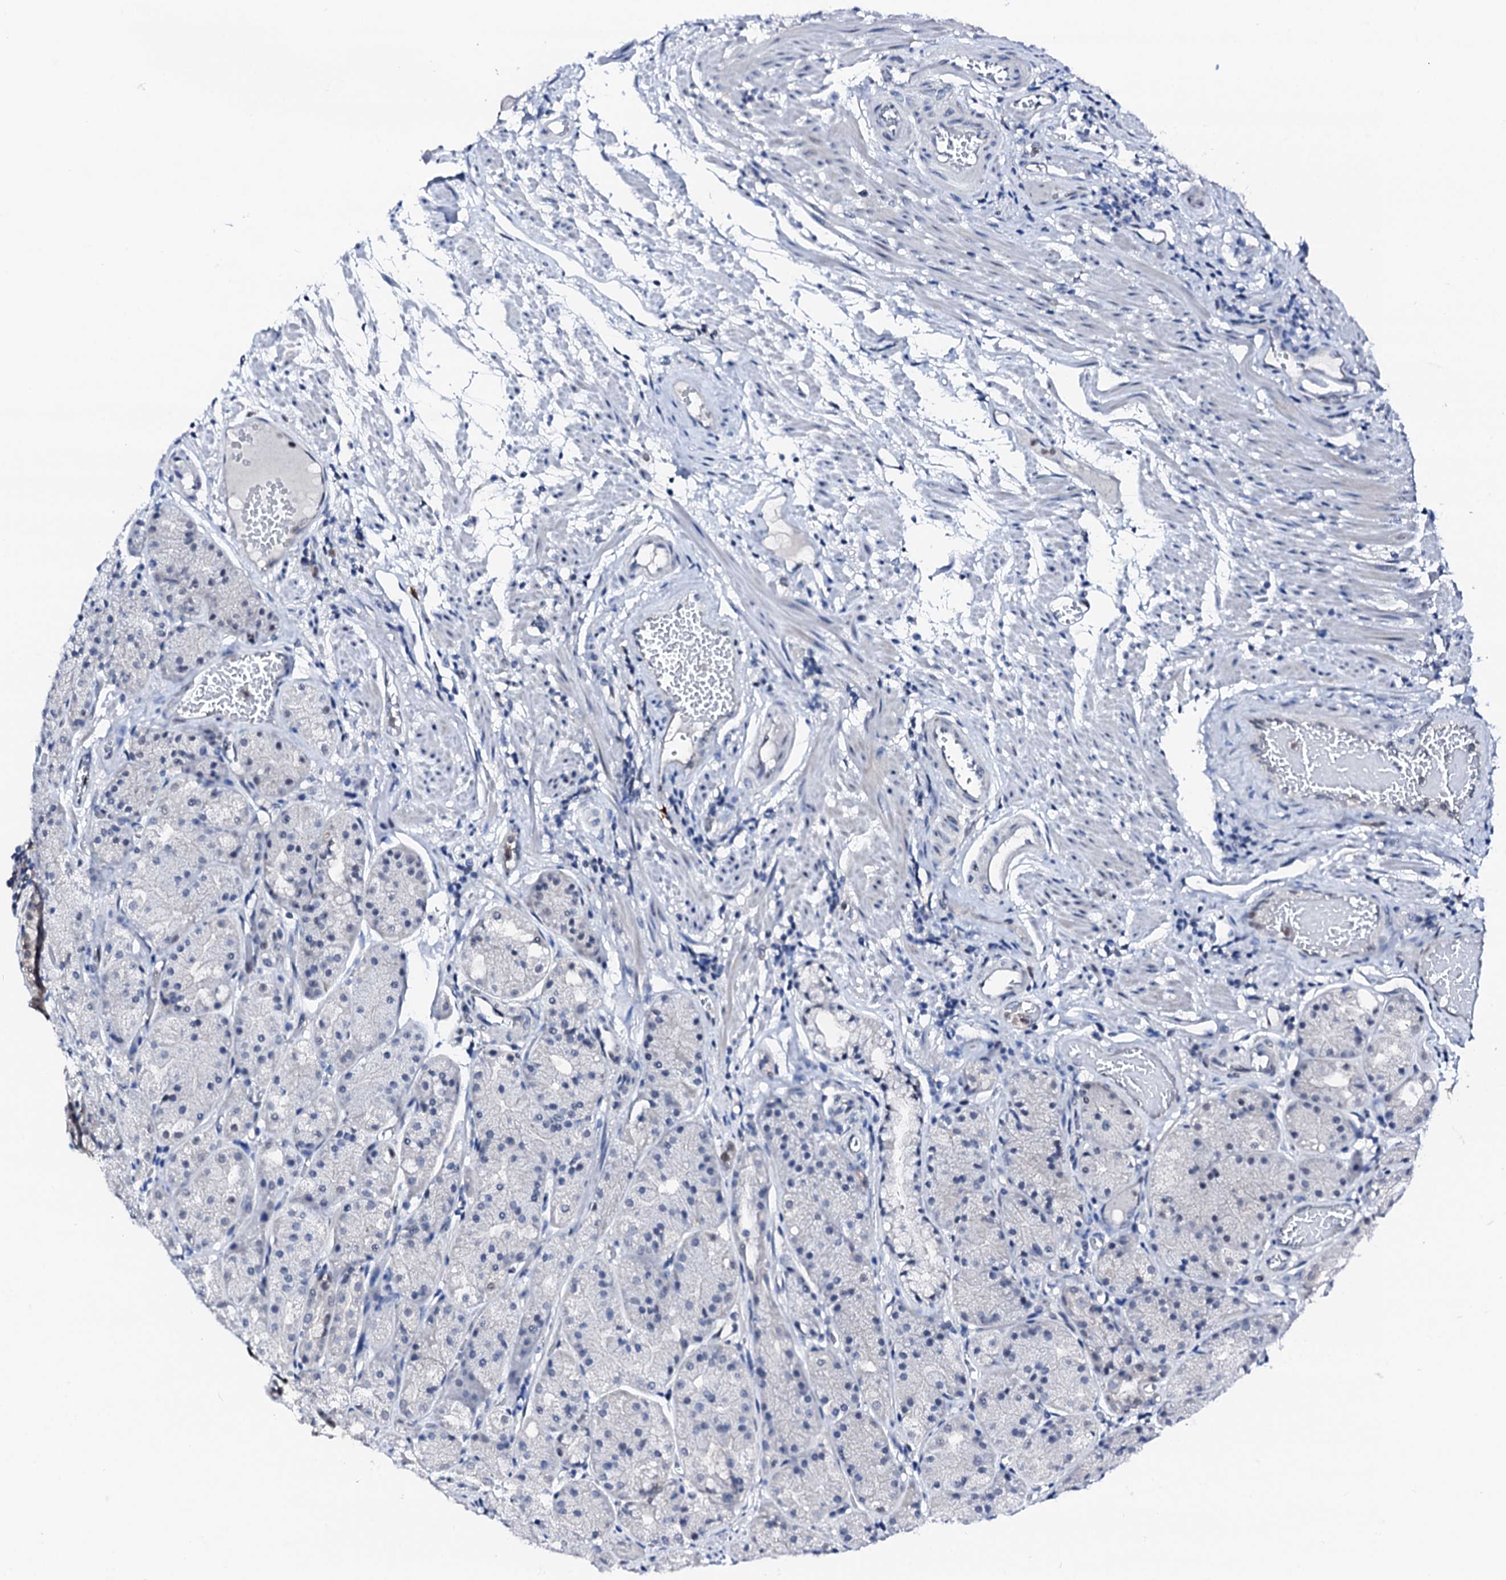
{"staining": {"intensity": "negative", "quantity": "none", "location": "none"}, "tissue": "stomach", "cell_type": "Glandular cells", "image_type": "normal", "snomed": [{"axis": "morphology", "description": "Normal tissue, NOS"}, {"axis": "topography", "description": "Stomach, upper"}], "caption": "Immunohistochemistry histopathology image of normal stomach stained for a protein (brown), which reveals no expression in glandular cells.", "gene": "TRAFD1", "patient": {"sex": "male", "age": 72}}